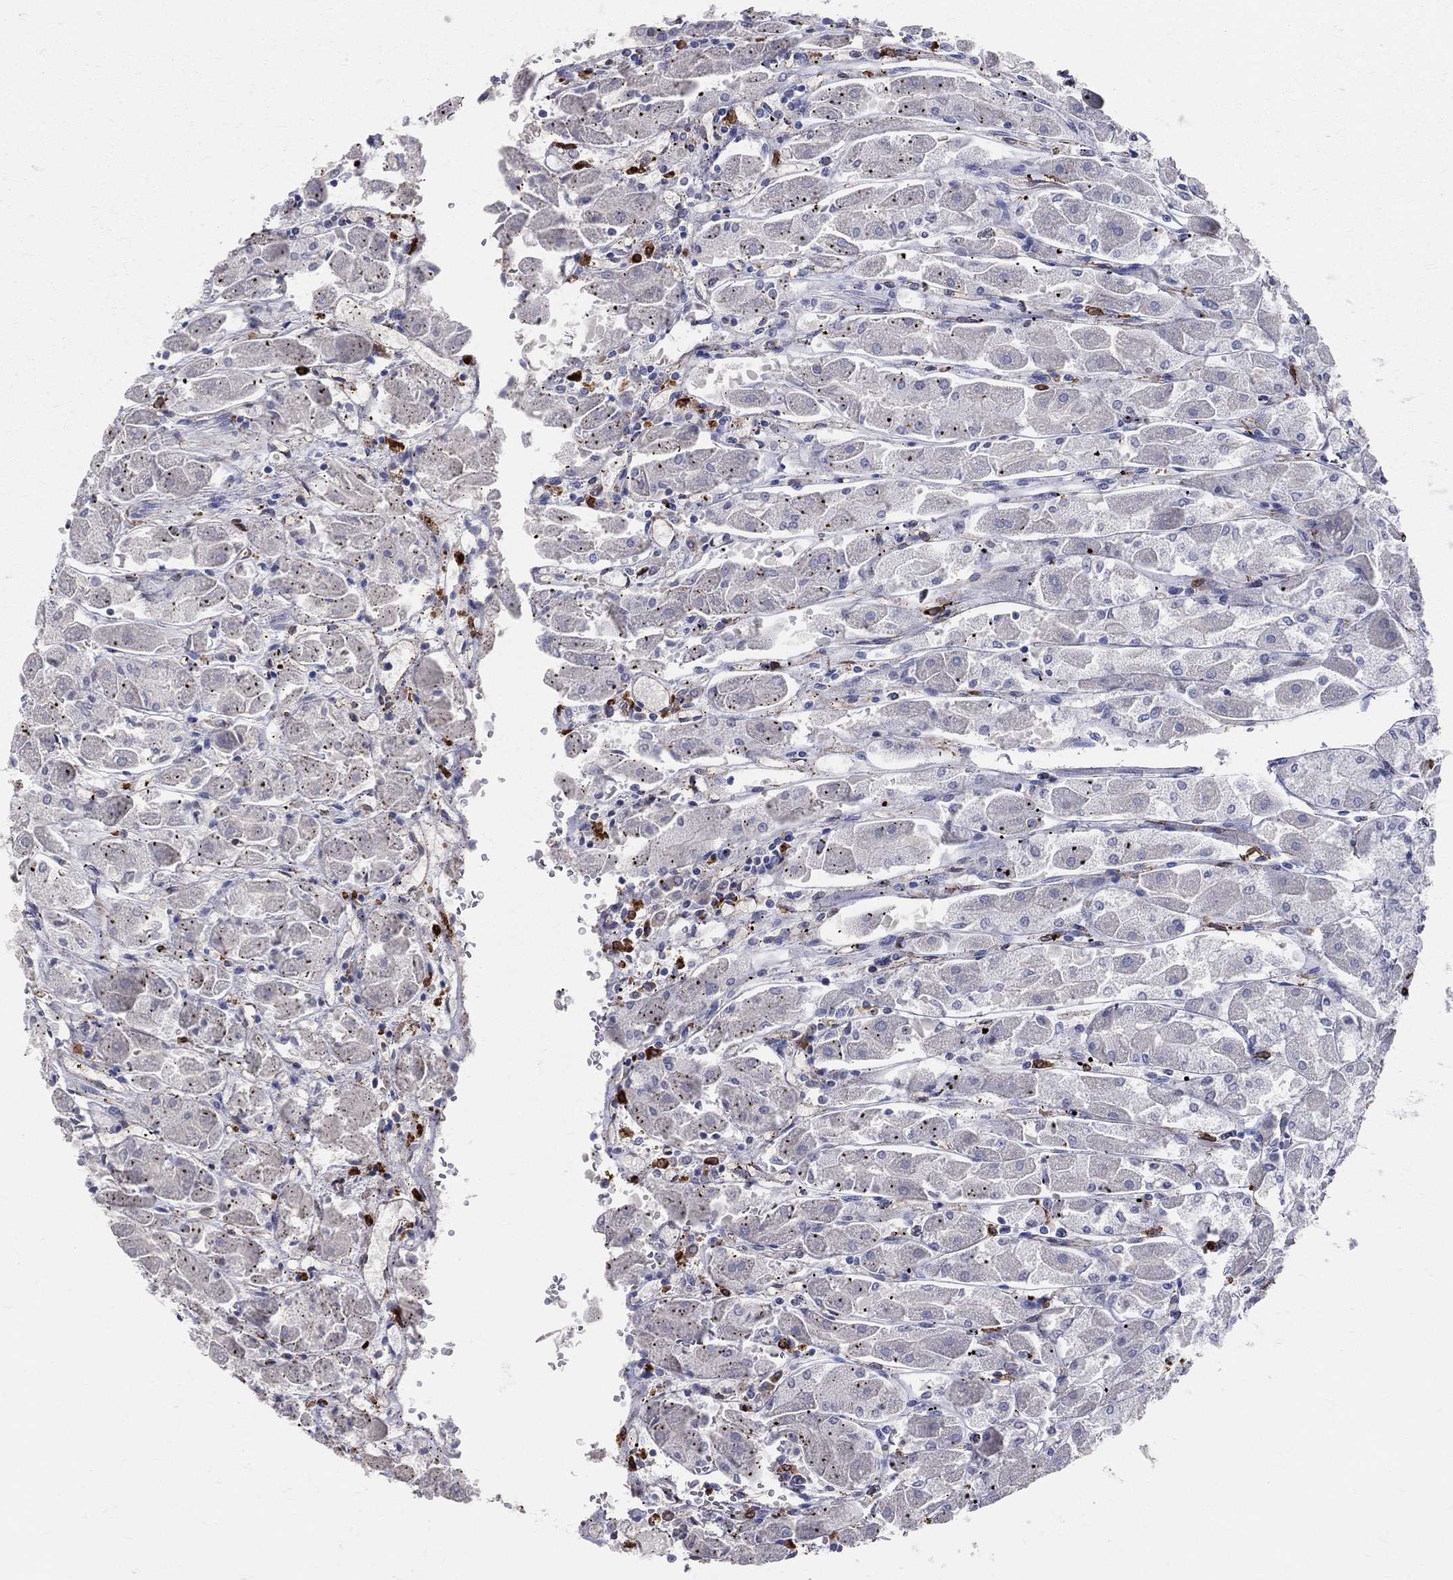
{"staining": {"intensity": "weak", "quantity": "<25%", "location": "cytoplasmic/membranous"}, "tissue": "stomach", "cell_type": "Glandular cells", "image_type": "normal", "snomed": [{"axis": "morphology", "description": "Normal tissue, NOS"}, {"axis": "topography", "description": "Stomach"}], "caption": "Immunohistochemistry of normal stomach shows no staining in glandular cells.", "gene": "CD74", "patient": {"sex": "male", "age": 70}}